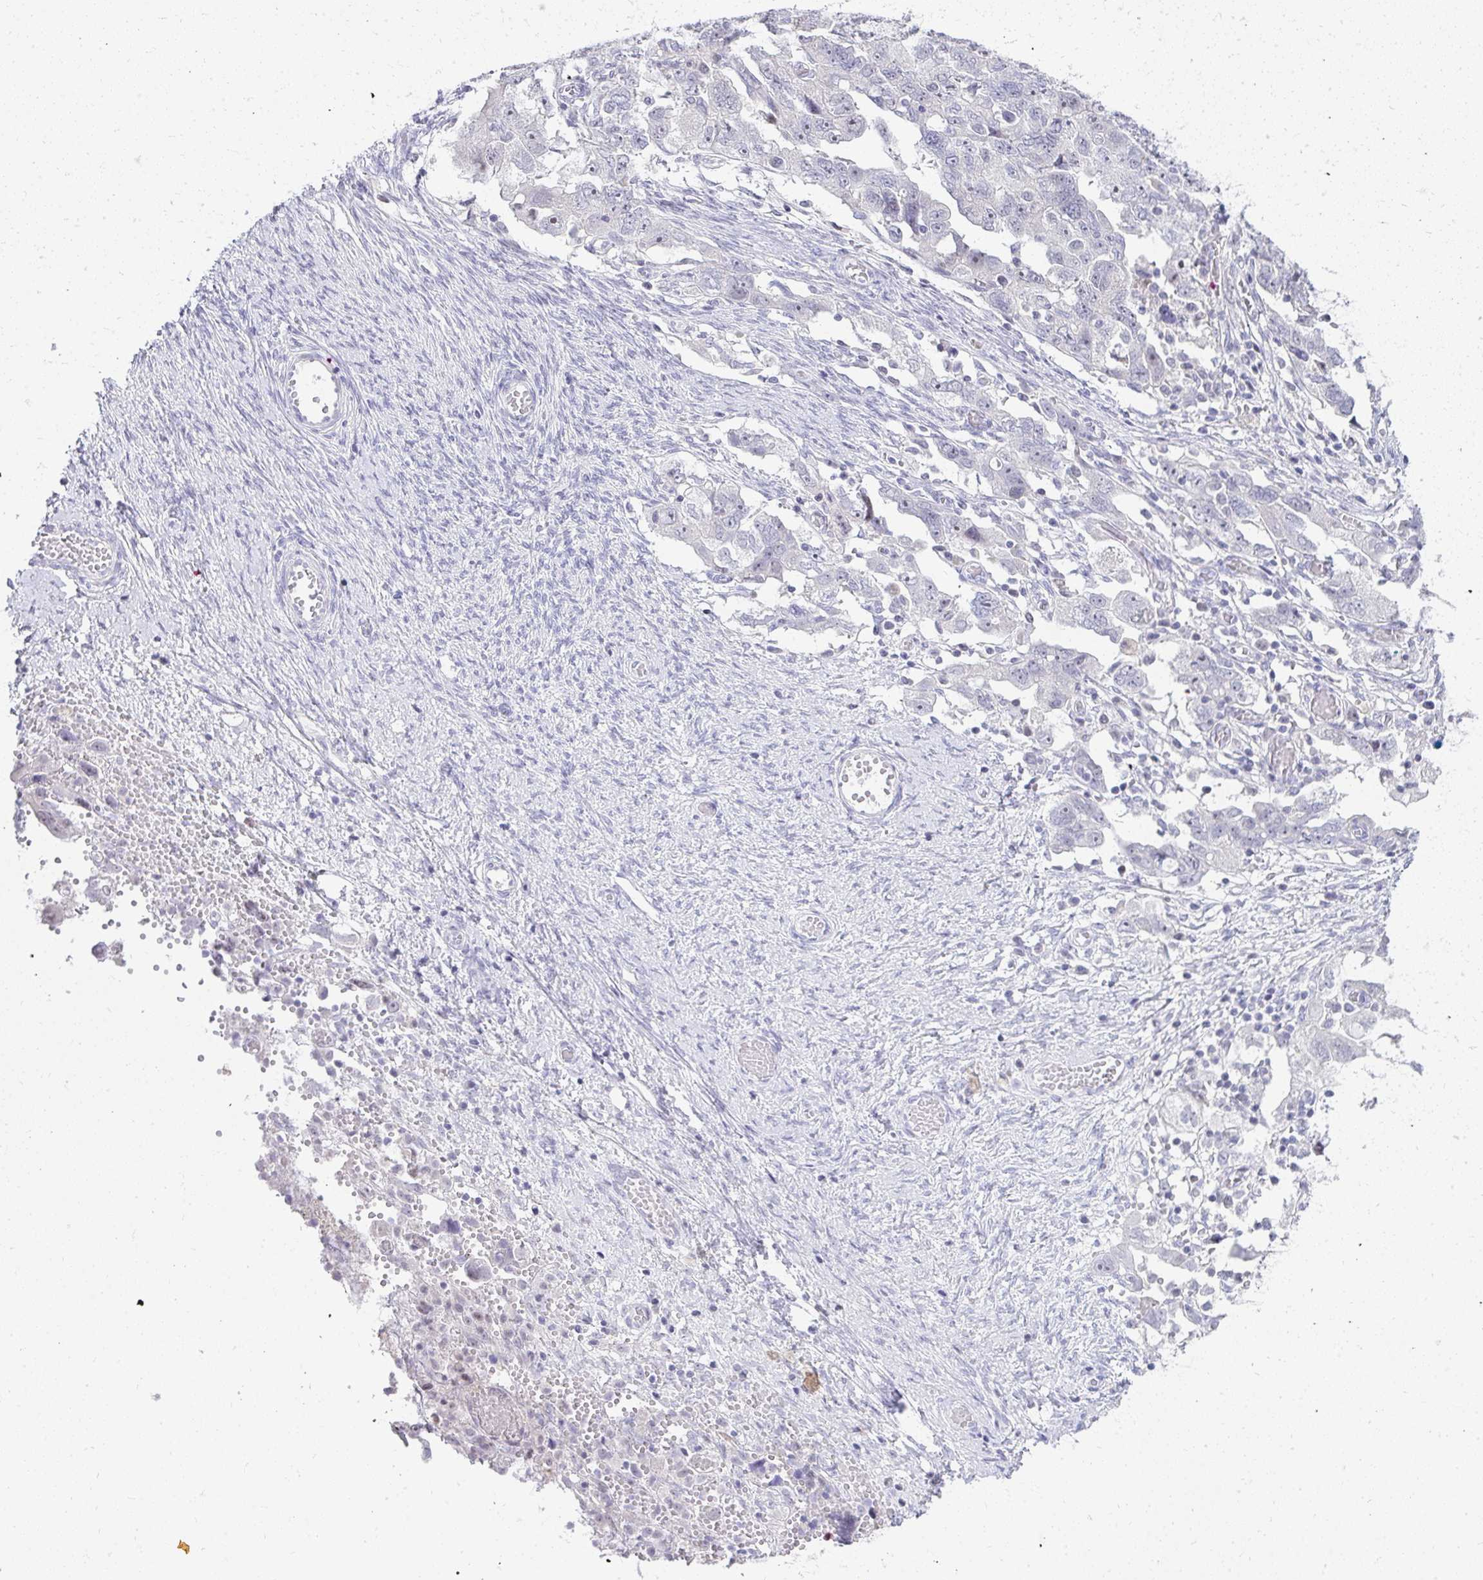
{"staining": {"intensity": "negative", "quantity": "none", "location": "none"}, "tissue": "ovarian cancer", "cell_type": "Tumor cells", "image_type": "cancer", "snomed": [{"axis": "morphology", "description": "Carcinoma, NOS"}, {"axis": "morphology", "description": "Cystadenocarcinoma, serous, NOS"}, {"axis": "topography", "description": "Ovary"}], "caption": "Tumor cells are negative for brown protein staining in ovarian cancer. (DAB (3,3'-diaminobenzidine) IHC with hematoxylin counter stain).", "gene": "EID3", "patient": {"sex": "female", "age": 69}}